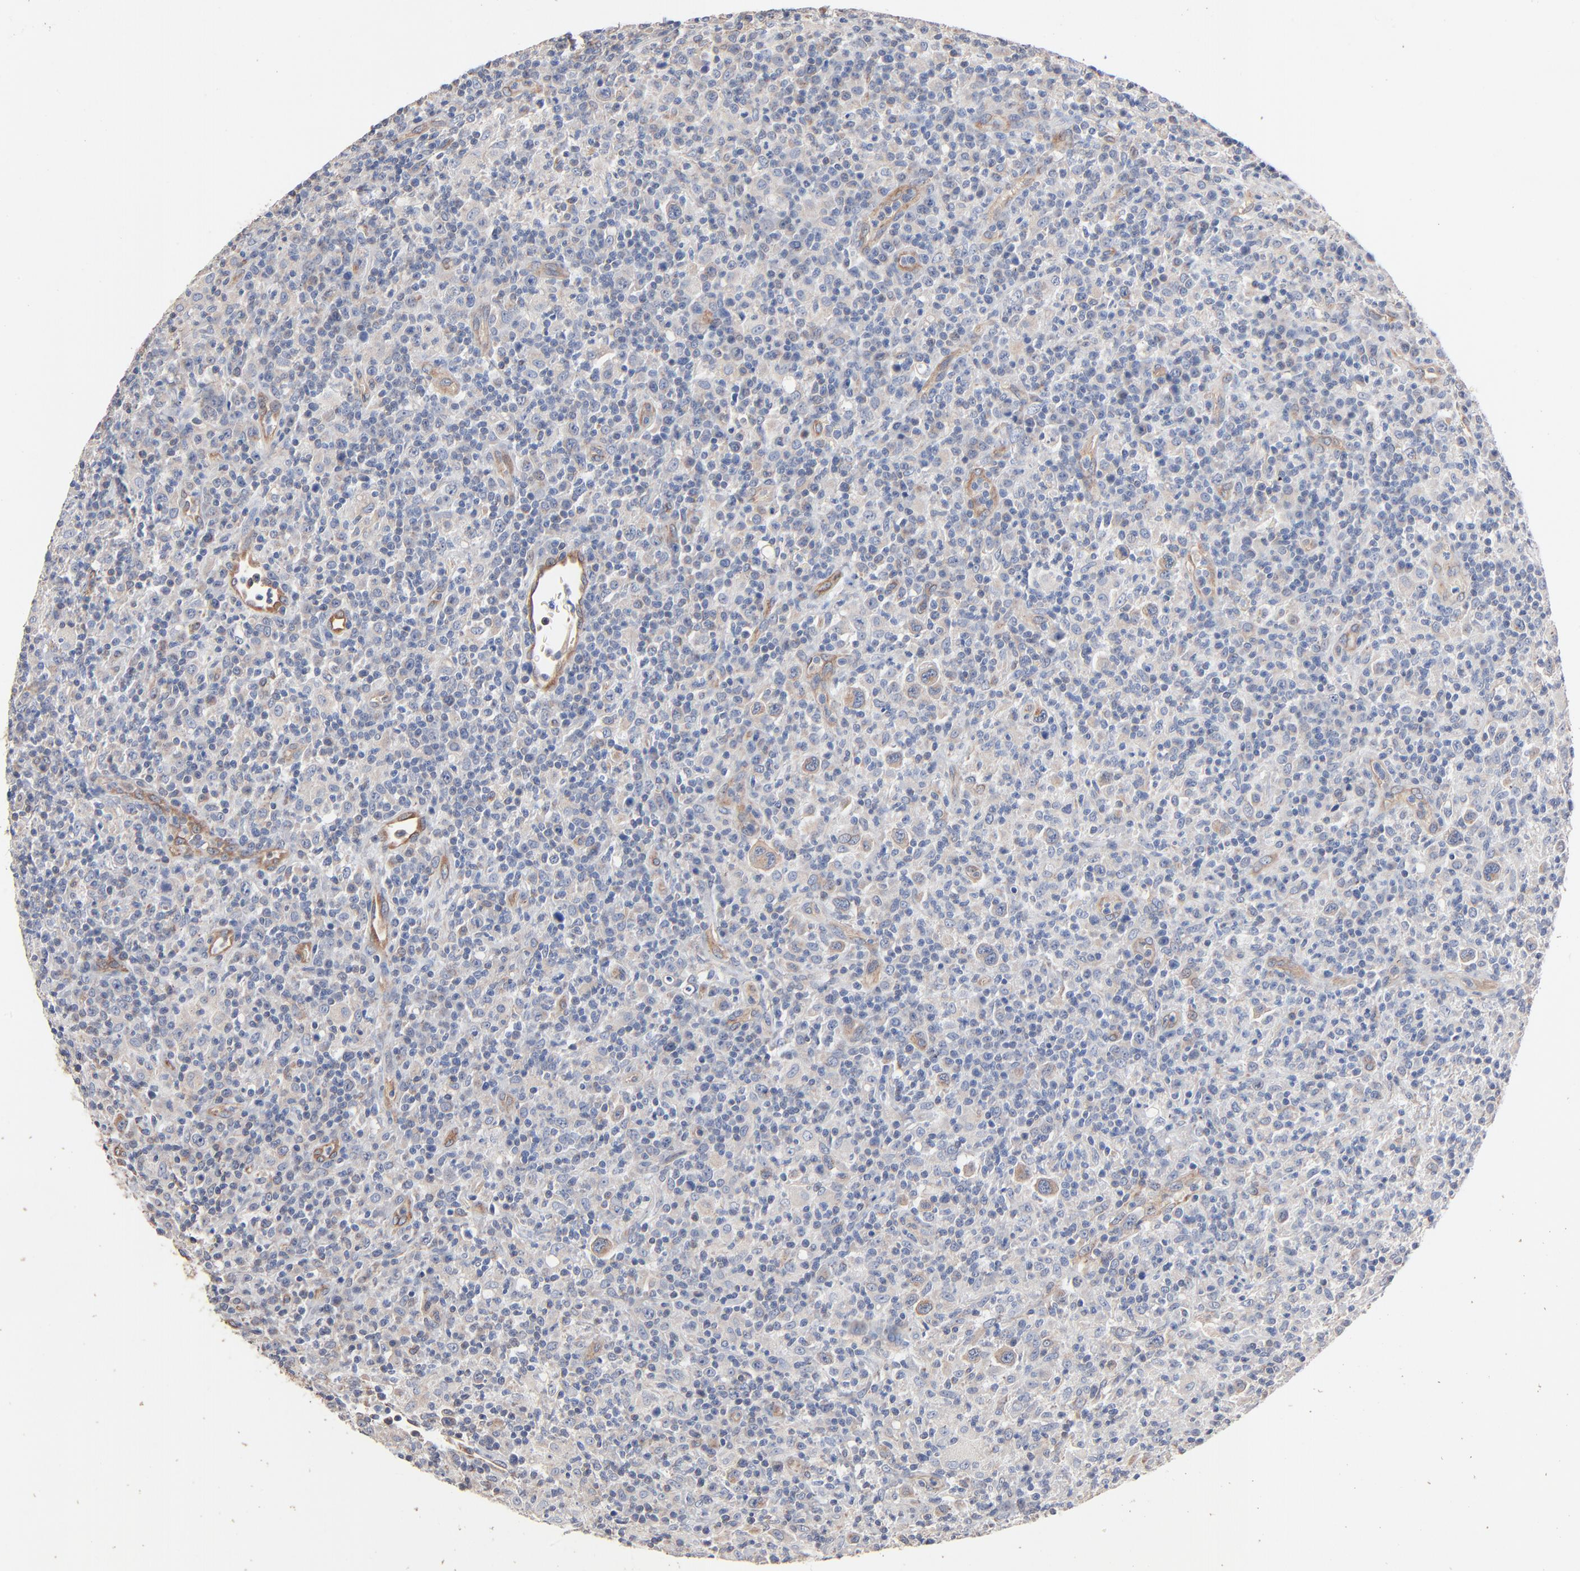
{"staining": {"intensity": "negative", "quantity": "none", "location": "none"}, "tissue": "lymphoma", "cell_type": "Tumor cells", "image_type": "cancer", "snomed": [{"axis": "morphology", "description": "Hodgkin's disease, NOS"}, {"axis": "topography", "description": "Lymph node"}], "caption": "Immunohistochemistry (IHC) of Hodgkin's disease exhibits no staining in tumor cells.", "gene": "ABCD4", "patient": {"sex": "male", "age": 65}}